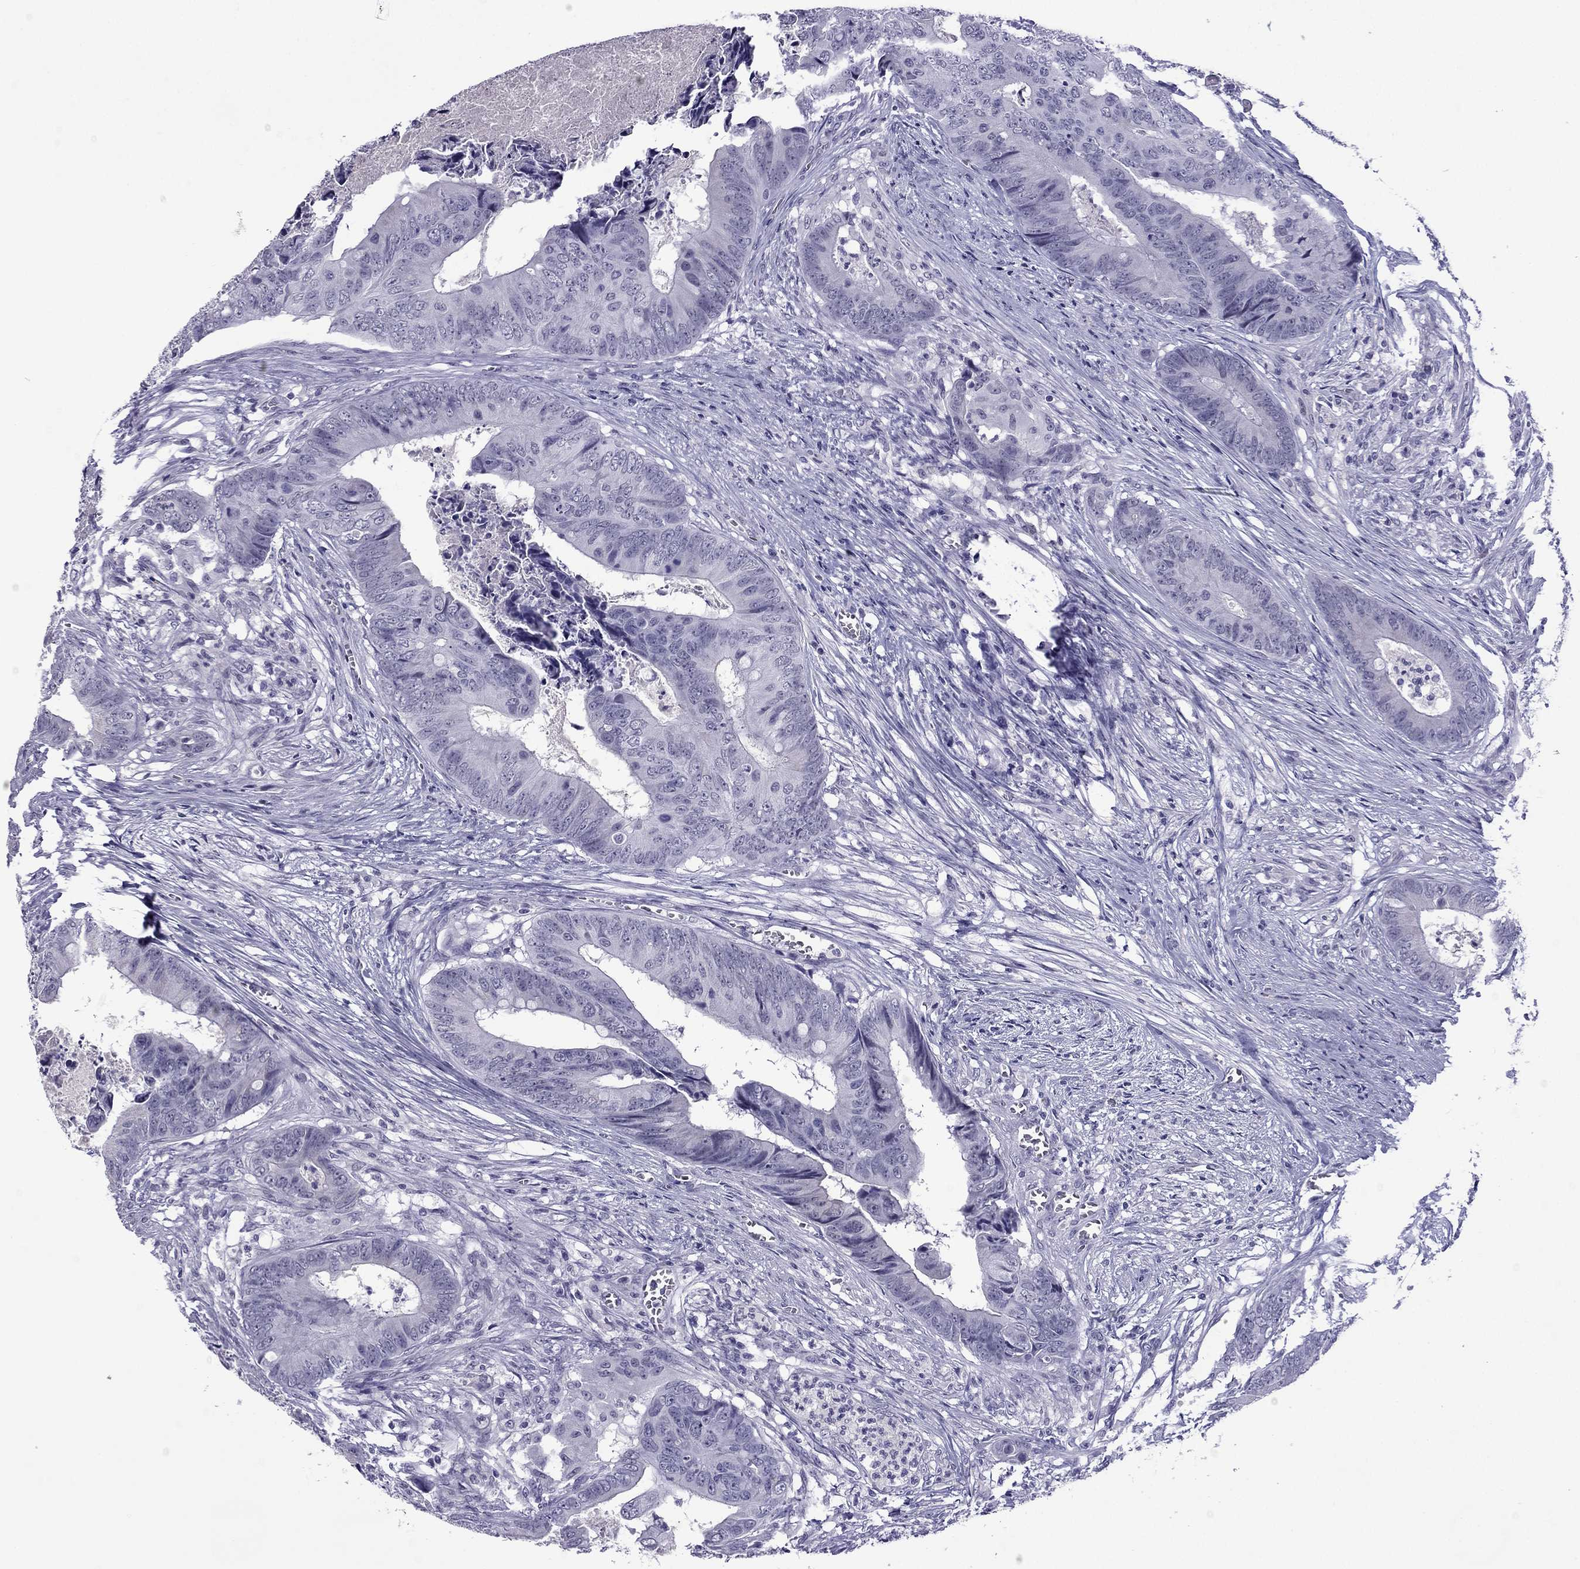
{"staining": {"intensity": "negative", "quantity": "none", "location": "none"}, "tissue": "colorectal cancer", "cell_type": "Tumor cells", "image_type": "cancer", "snomed": [{"axis": "morphology", "description": "Adenocarcinoma, NOS"}, {"axis": "topography", "description": "Colon"}], "caption": "The immunohistochemistry (IHC) image has no significant staining in tumor cells of colorectal cancer tissue. Brightfield microscopy of IHC stained with DAB (3,3'-diaminobenzidine) (brown) and hematoxylin (blue), captured at high magnification.", "gene": "MYLK3", "patient": {"sex": "male", "age": 84}}